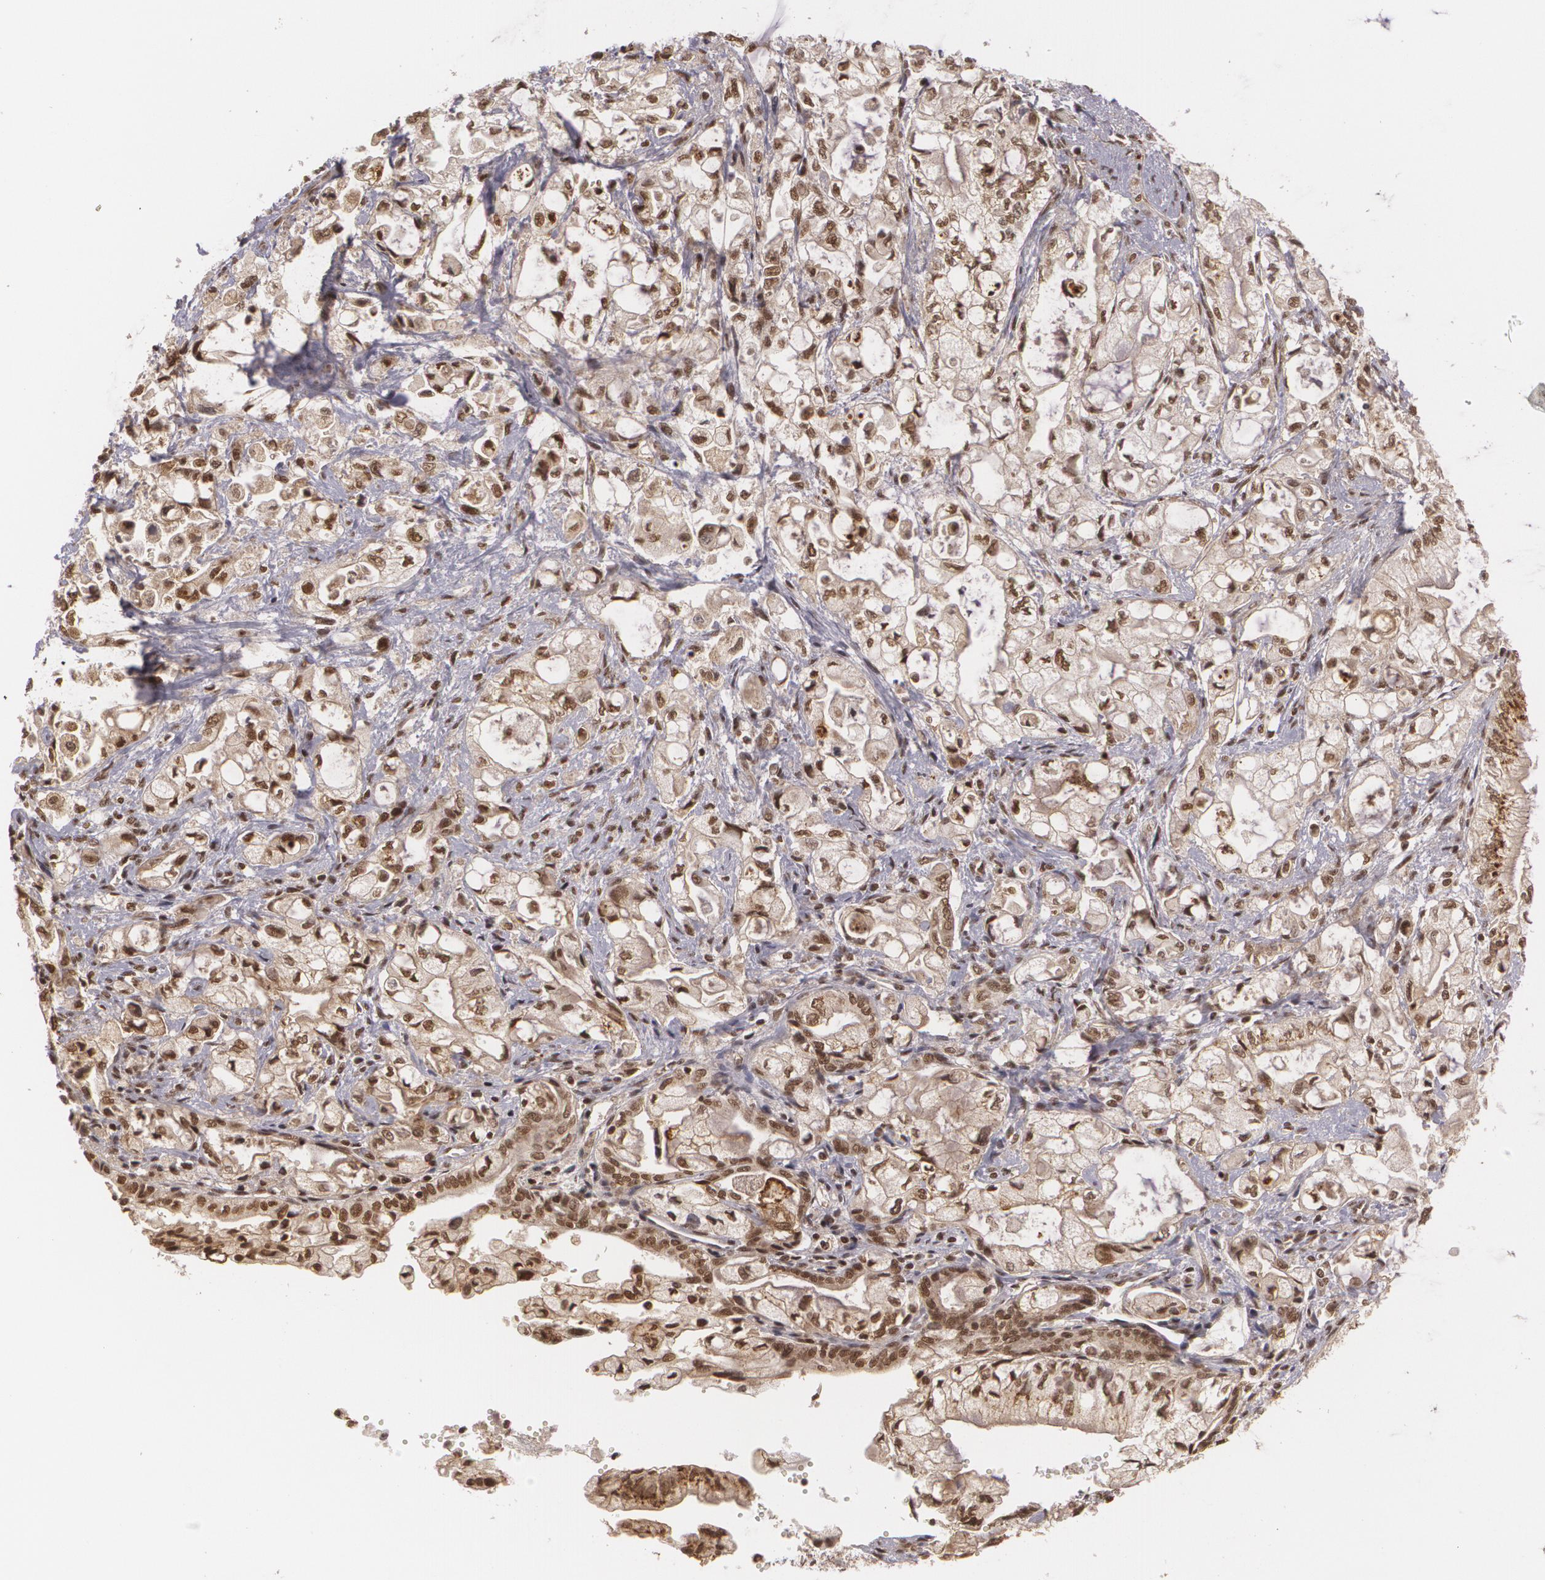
{"staining": {"intensity": "strong", "quantity": ">75%", "location": "nuclear"}, "tissue": "pancreatic cancer", "cell_type": "Tumor cells", "image_type": "cancer", "snomed": [{"axis": "morphology", "description": "Adenocarcinoma, NOS"}, {"axis": "topography", "description": "Pancreas"}], "caption": "An IHC image of neoplastic tissue is shown. Protein staining in brown shows strong nuclear positivity in pancreatic cancer within tumor cells. Using DAB (3,3'-diaminobenzidine) (brown) and hematoxylin (blue) stains, captured at high magnification using brightfield microscopy.", "gene": "RXRB", "patient": {"sex": "male", "age": 79}}